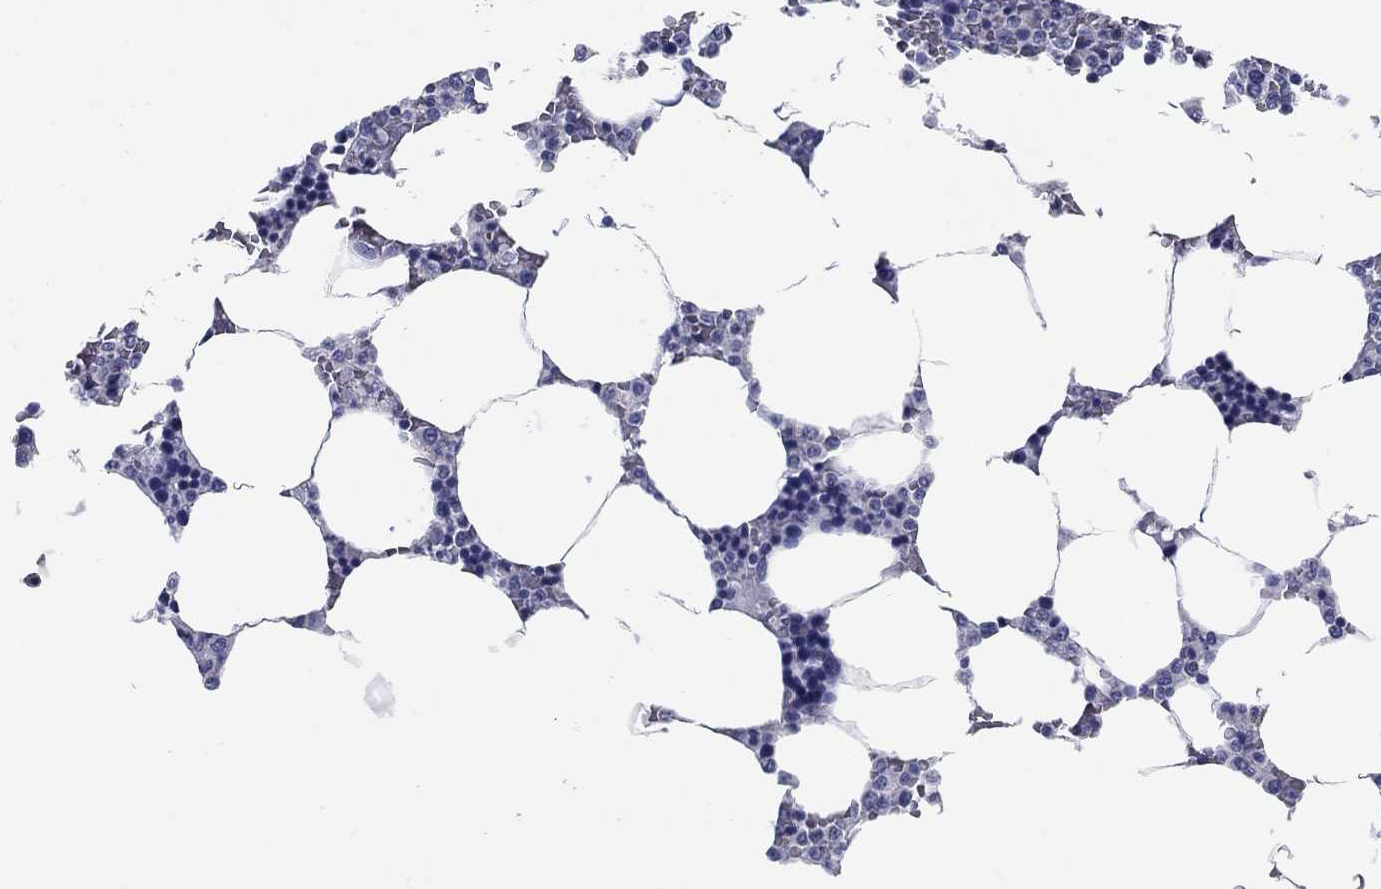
{"staining": {"intensity": "negative", "quantity": "none", "location": "none"}, "tissue": "bone marrow", "cell_type": "Hematopoietic cells", "image_type": "normal", "snomed": [{"axis": "morphology", "description": "Normal tissue, NOS"}, {"axis": "topography", "description": "Bone marrow"}], "caption": "An image of human bone marrow is negative for staining in hematopoietic cells.", "gene": "KCNH1", "patient": {"sex": "male", "age": 63}}